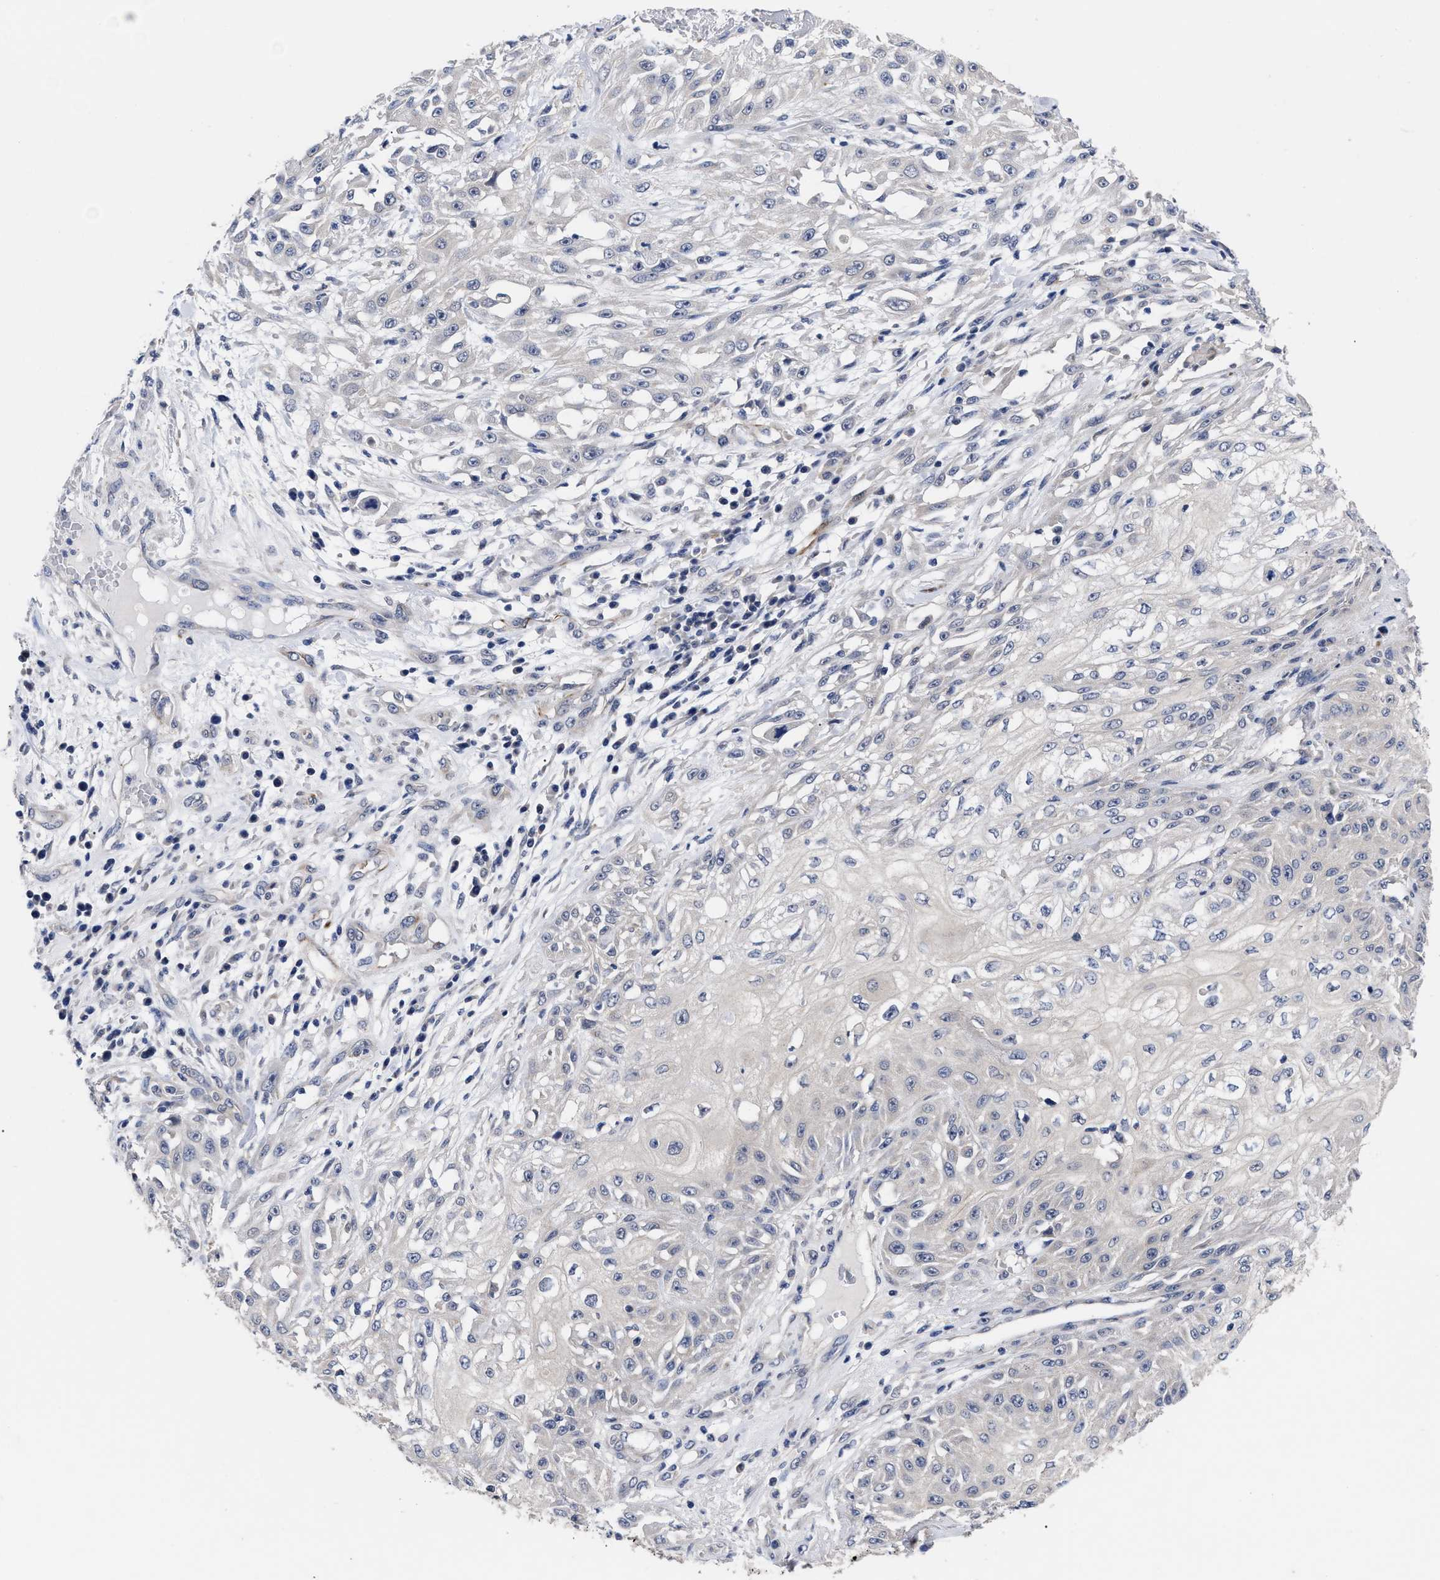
{"staining": {"intensity": "negative", "quantity": "none", "location": "none"}, "tissue": "skin cancer", "cell_type": "Tumor cells", "image_type": "cancer", "snomed": [{"axis": "morphology", "description": "Squamous cell carcinoma, NOS"}, {"axis": "morphology", "description": "Squamous cell carcinoma, metastatic, NOS"}, {"axis": "topography", "description": "Skin"}, {"axis": "topography", "description": "Lymph node"}], "caption": "Tumor cells show no significant protein expression in skin metastatic squamous cell carcinoma.", "gene": "CCN5", "patient": {"sex": "male", "age": 75}}